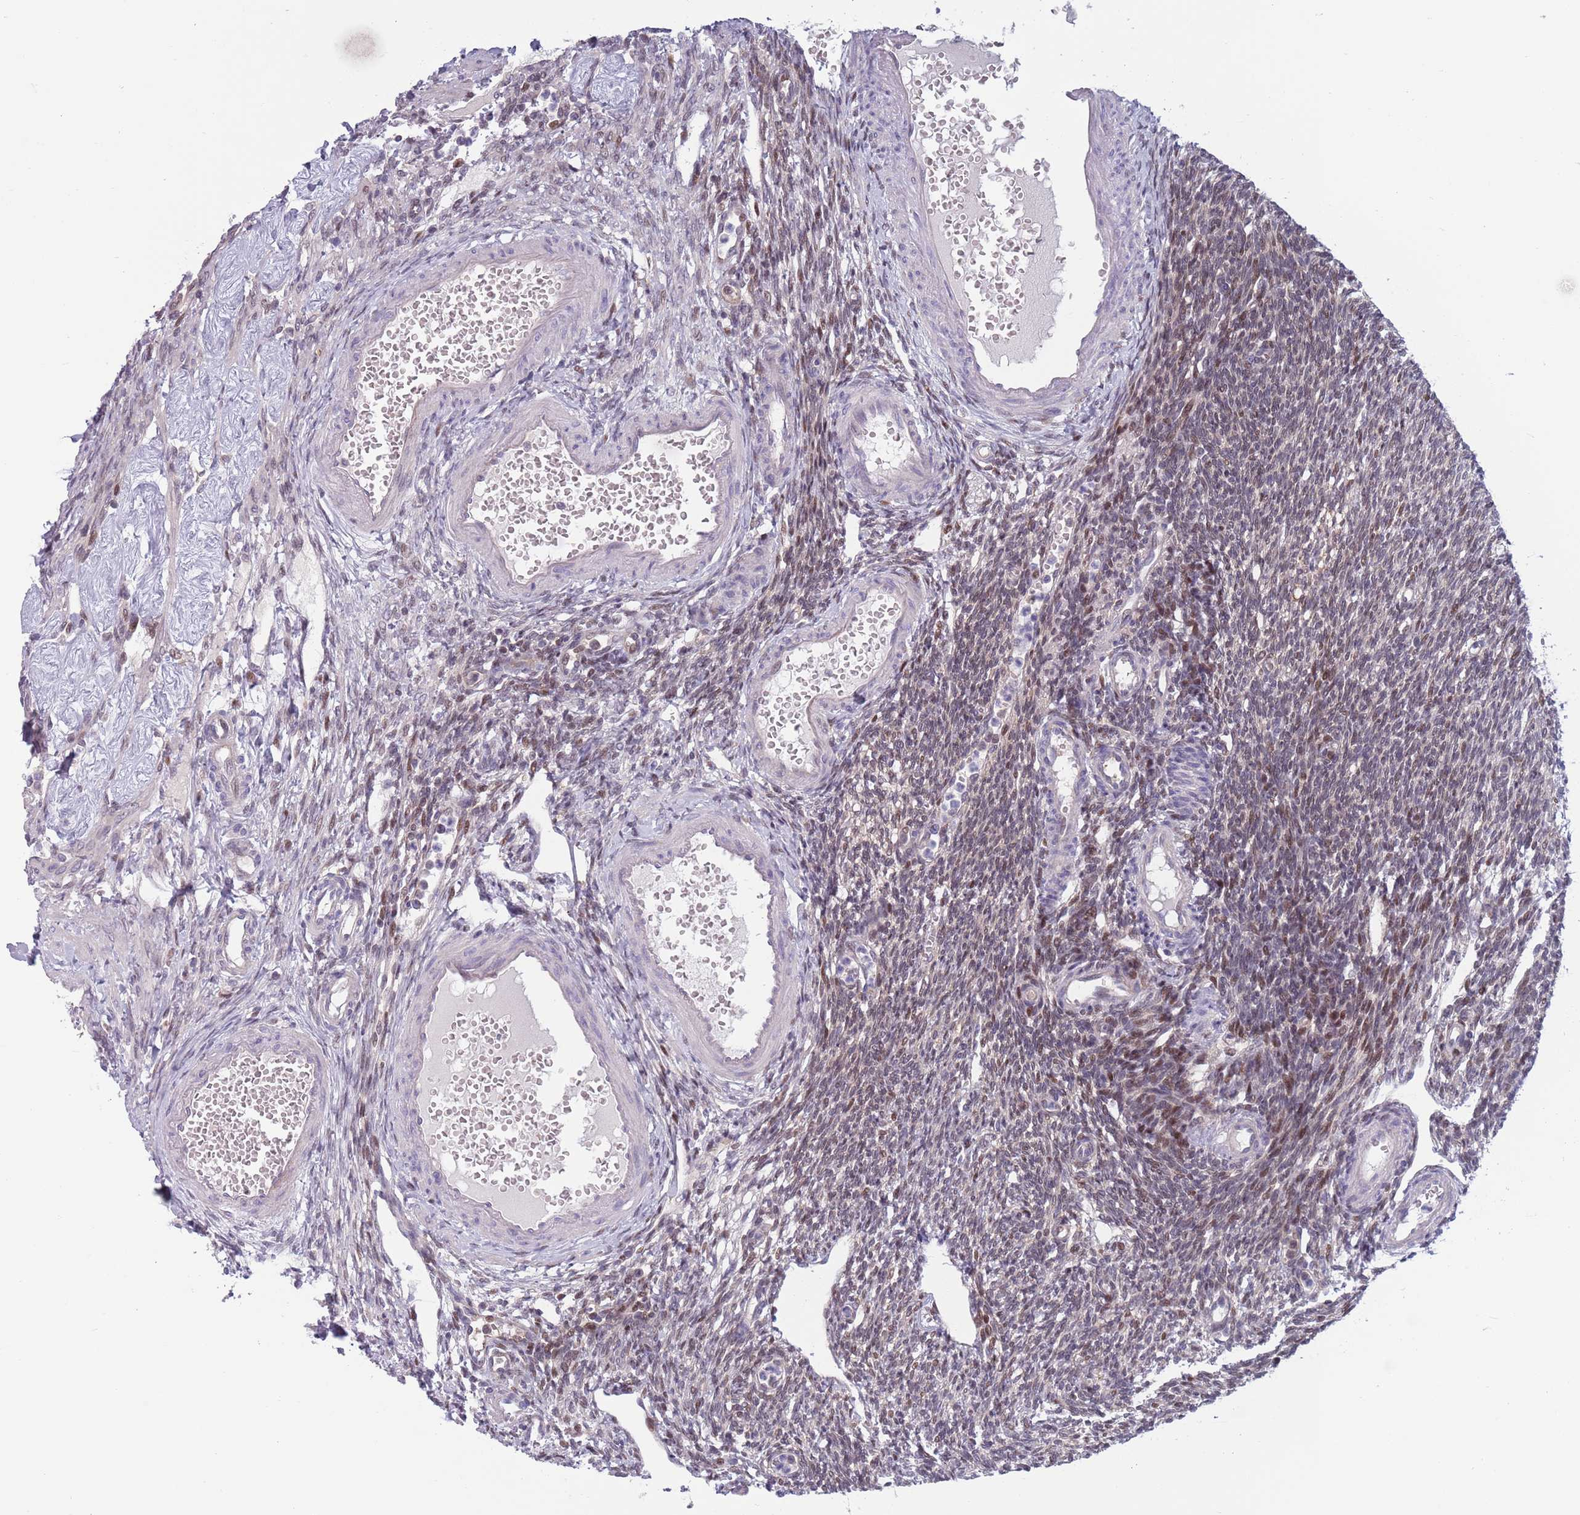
{"staining": {"intensity": "negative", "quantity": "none", "location": "none"}, "tissue": "ovary", "cell_type": "Ovarian stroma cells", "image_type": "normal", "snomed": [{"axis": "morphology", "description": "Normal tissue, NOS"}, {"axis": "morphology", "description": "Cyst, NOS"}, {"axis": "topography", "description": "Ovary"}], "caption": "Protein analysis of unremarkable ovary displays no significant expression in ovarian stroma cells. (DAB (3,3'-diaminobenzidine) immunohistochemistry (IHC) visualized using brightfield microscopy, high magnification).", "gene": "CLNS1A", "patient": {"sex": "female", "age": 33}}